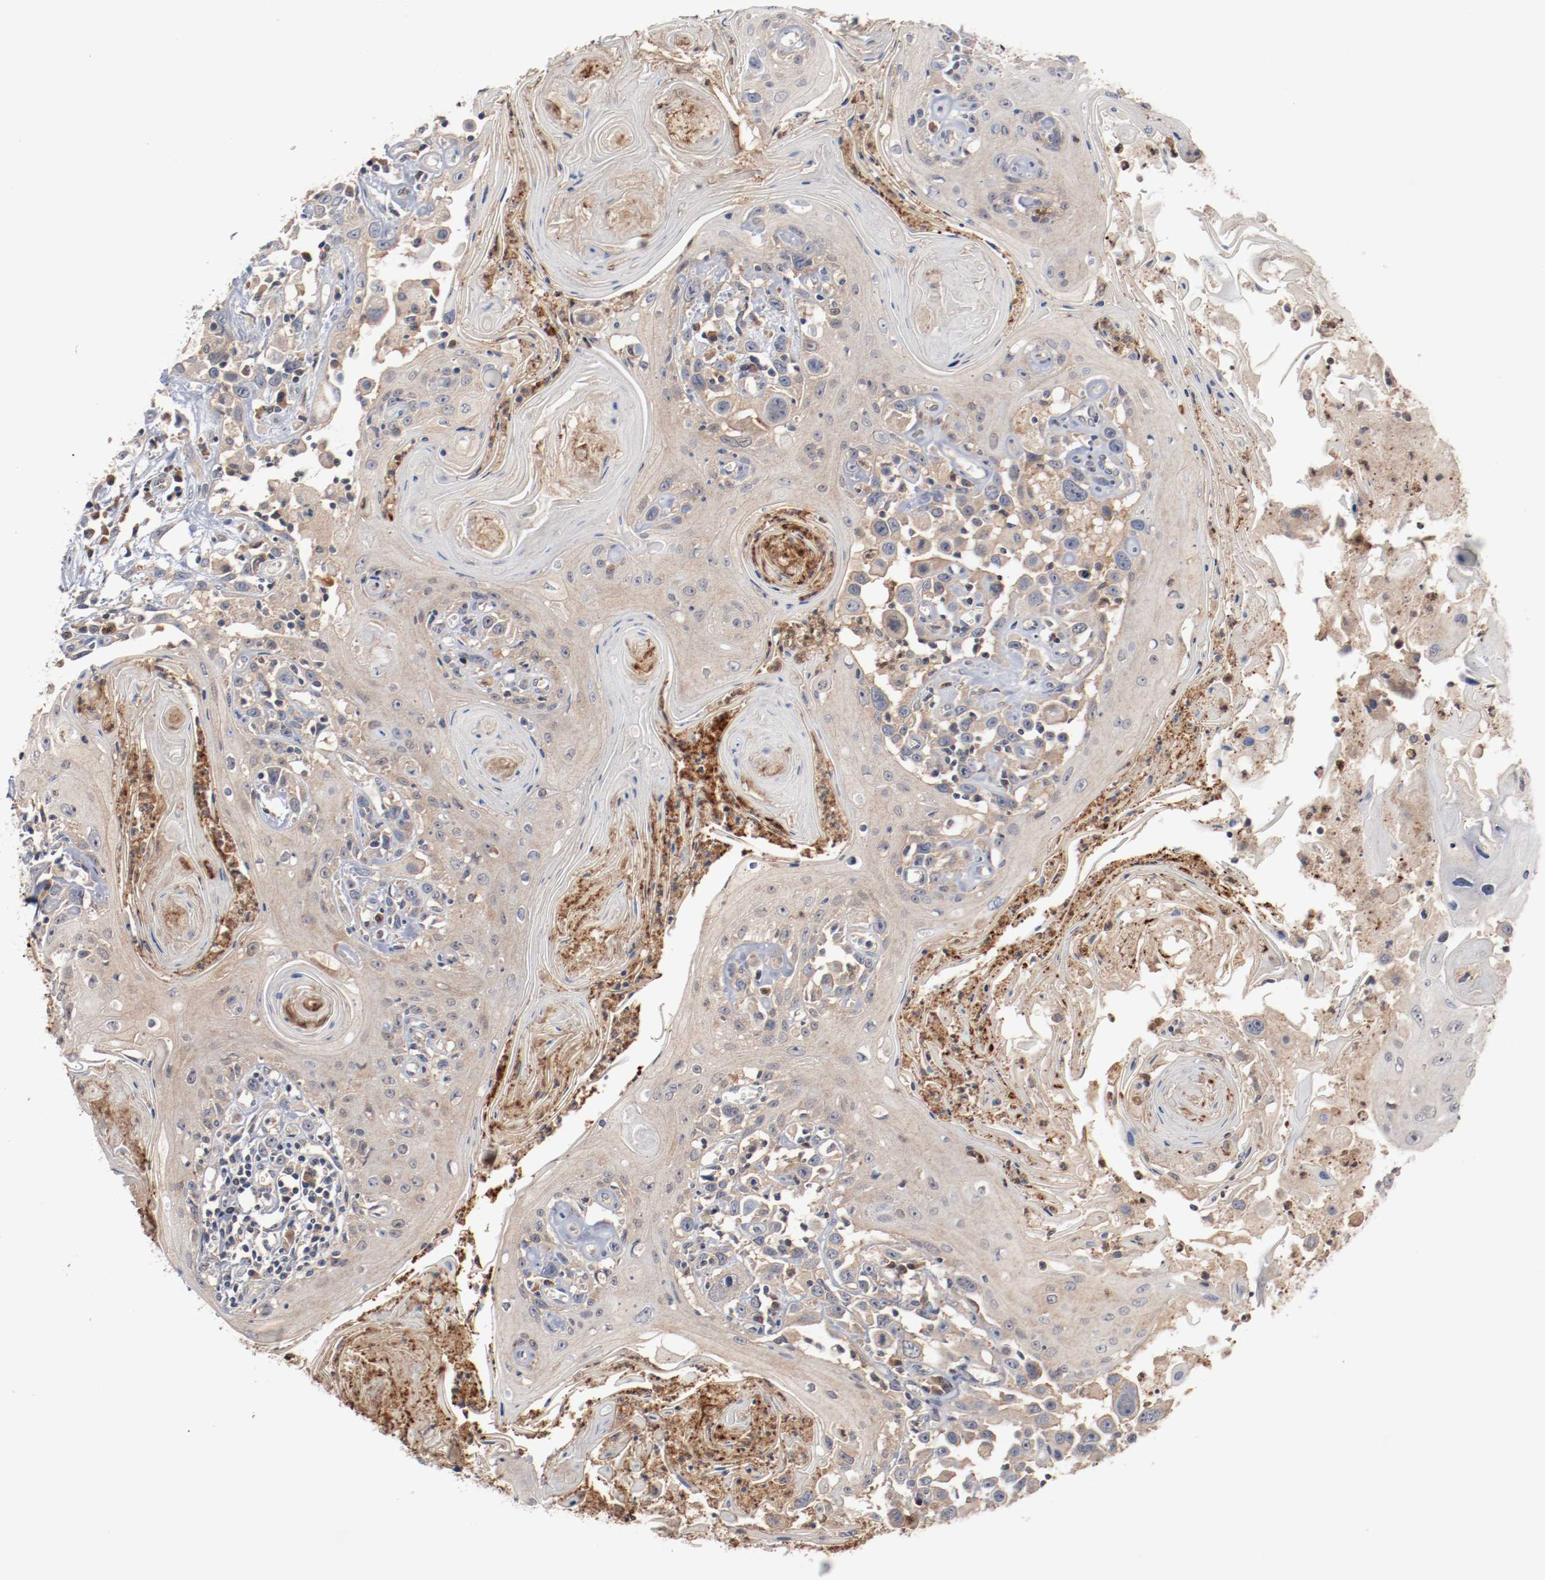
{"staining": {"intensity": "weak", "quantity": ">75%", "location": "cytoplasmic/membranous"}, "tissue": "head and neck cancer", "cell_type": "Tumor cells", "image_type": "cancer", "snomed": [{"axis": "morphology", "description": "Squamous cell carcinoma, NOS"}, {"axis": "topography", "description": "Oral tissue"}, {"axis": "topography", "description": "Head-Neck"}], "caption": "IHC histopathology image of head and neck squamous cell carcinoma stained for a protein (brown), which exhibits low levels of weak cytoplasmic/membranous staining in about >75% of tumor cells.", "gene": "RNASE11", "patient": {"sex": "female", "age": 76}}